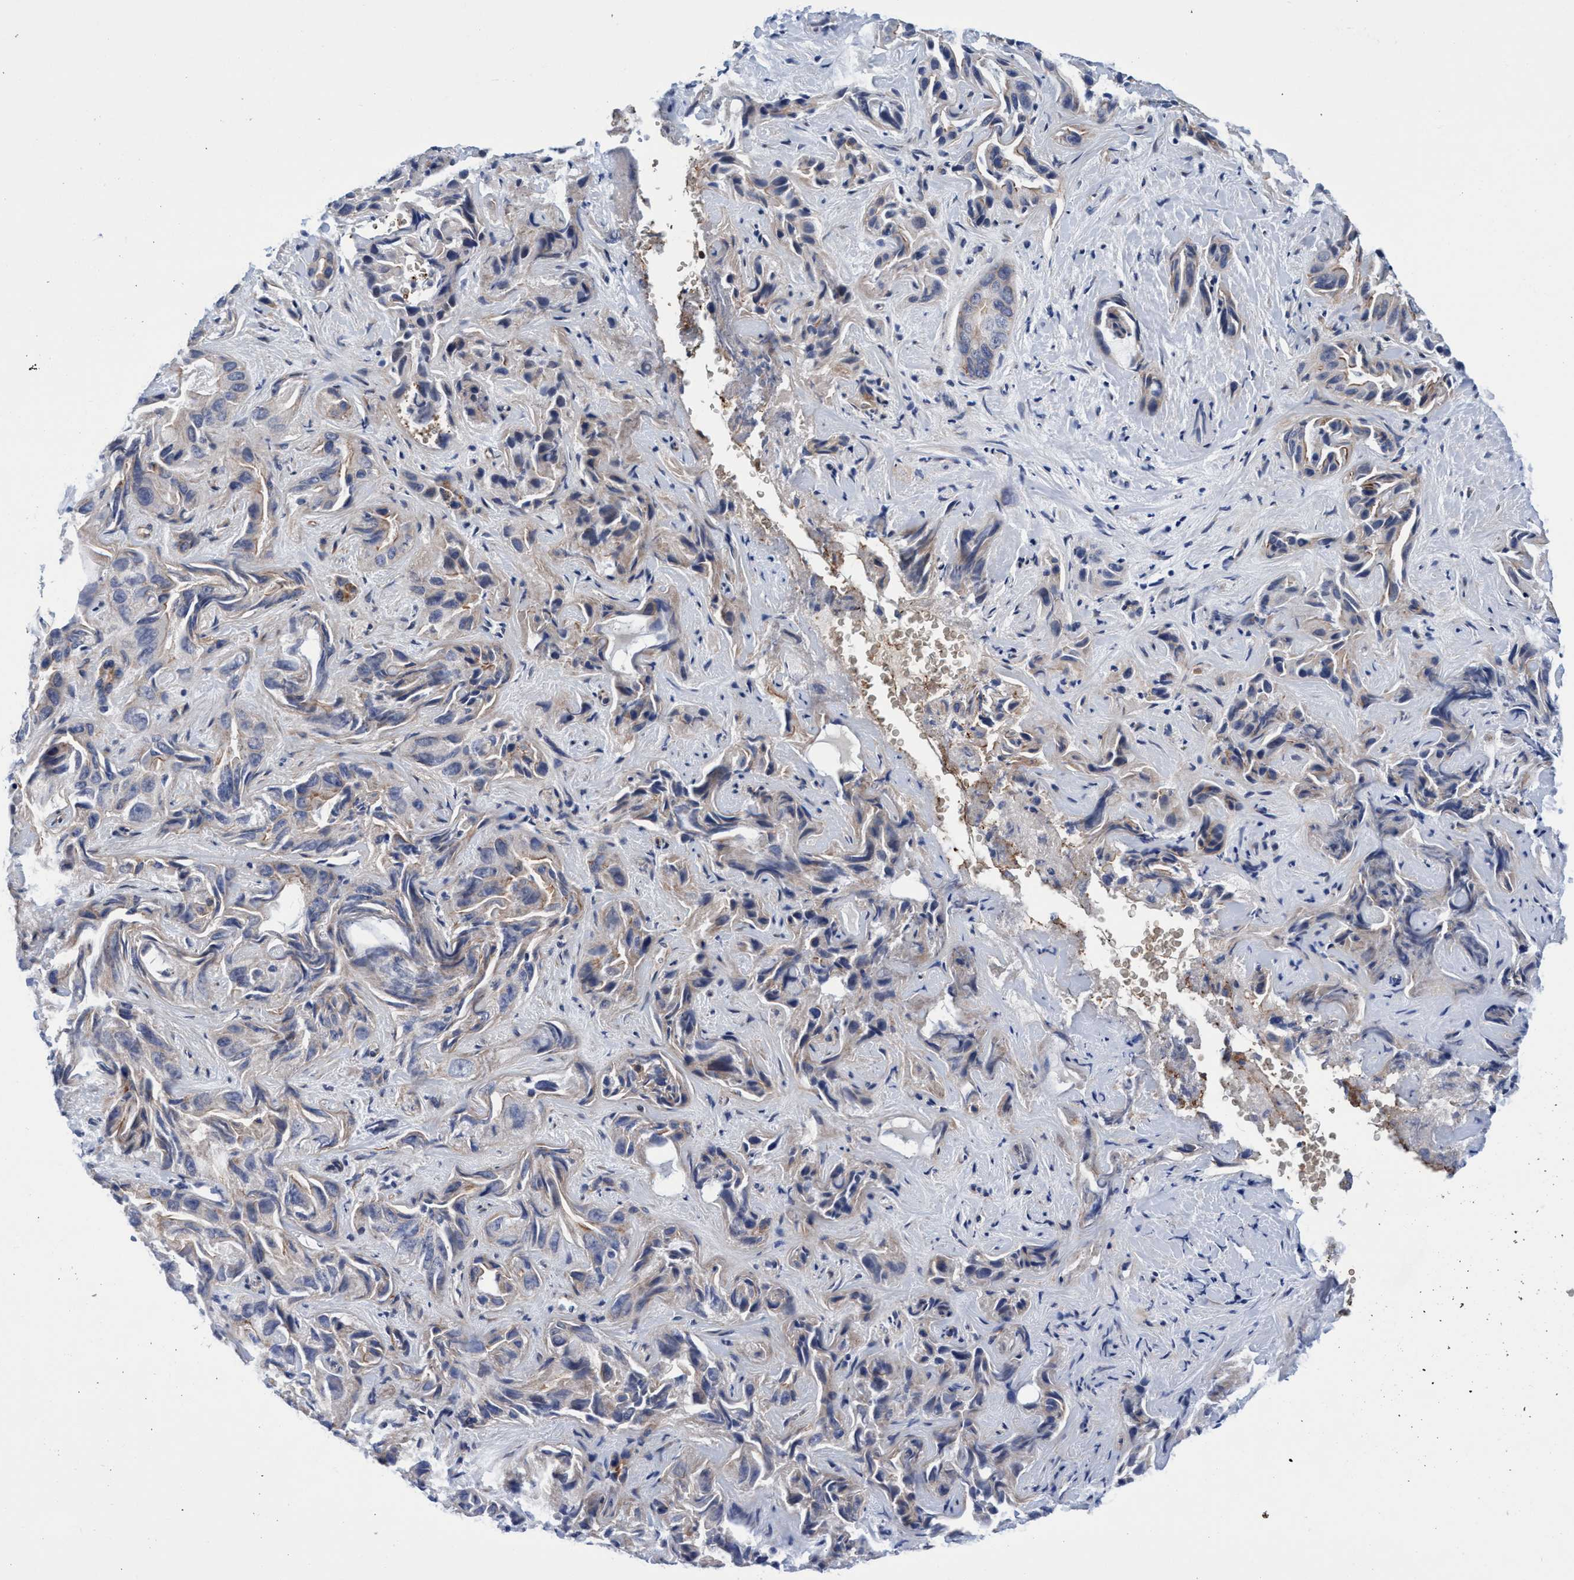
{"staining": {"intensity": "weak", "quantity": "<25%", "location": "cytoplasmic/membranous"}, "tissue": "liver cancer", "cell_type": "Tumor cells", "image_type": "cancer", "snomed": [{"axis": "morphology", "description": "Cholangiocarcinoma"}, {"axis": "topography", "description": "Liver"}], "caption": "This is an immunohistochemistry (IHC) image of liver cancer. There is no staining in tumor cells.", "gene": "MCM3AP", "patient": {"sex": "female", "age": 52}}